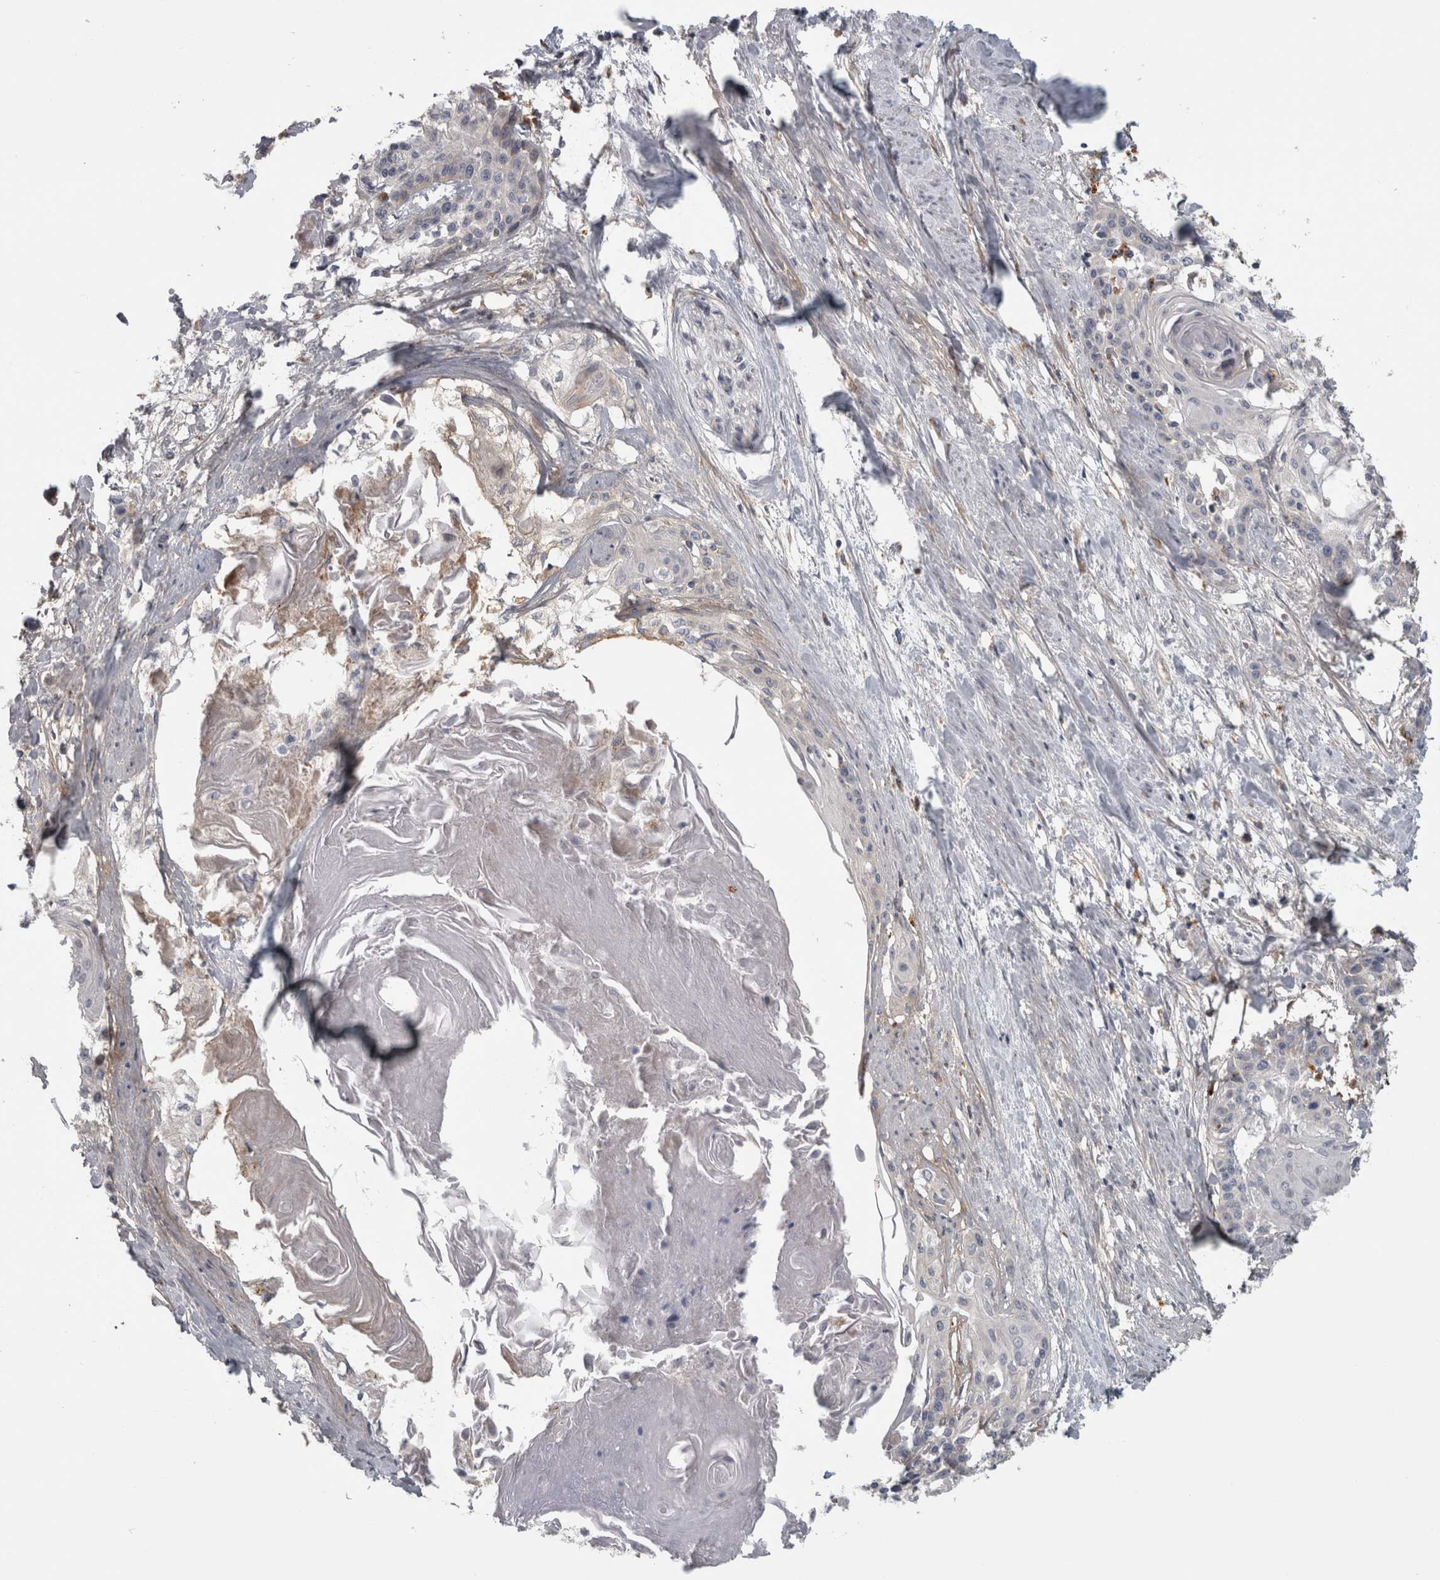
{"staining": {"intensity": "negative", "quantity": "none", "location": "none"}, "tissue": "cervical cancer", "cell_type": "Tumor cells", "image_type": "cancer", "snomed": [{"axis": "morphology", "description": "Squamous cell carcinoma, NOS"}, {"axis": "topography", "description": "Cervix"}], "caption": "Tumor cells show no significant protein expression in squamous cell carcinoma (cervical).", "gene": "ATXN2", "patient": {"sex": "female", "age": 57}}